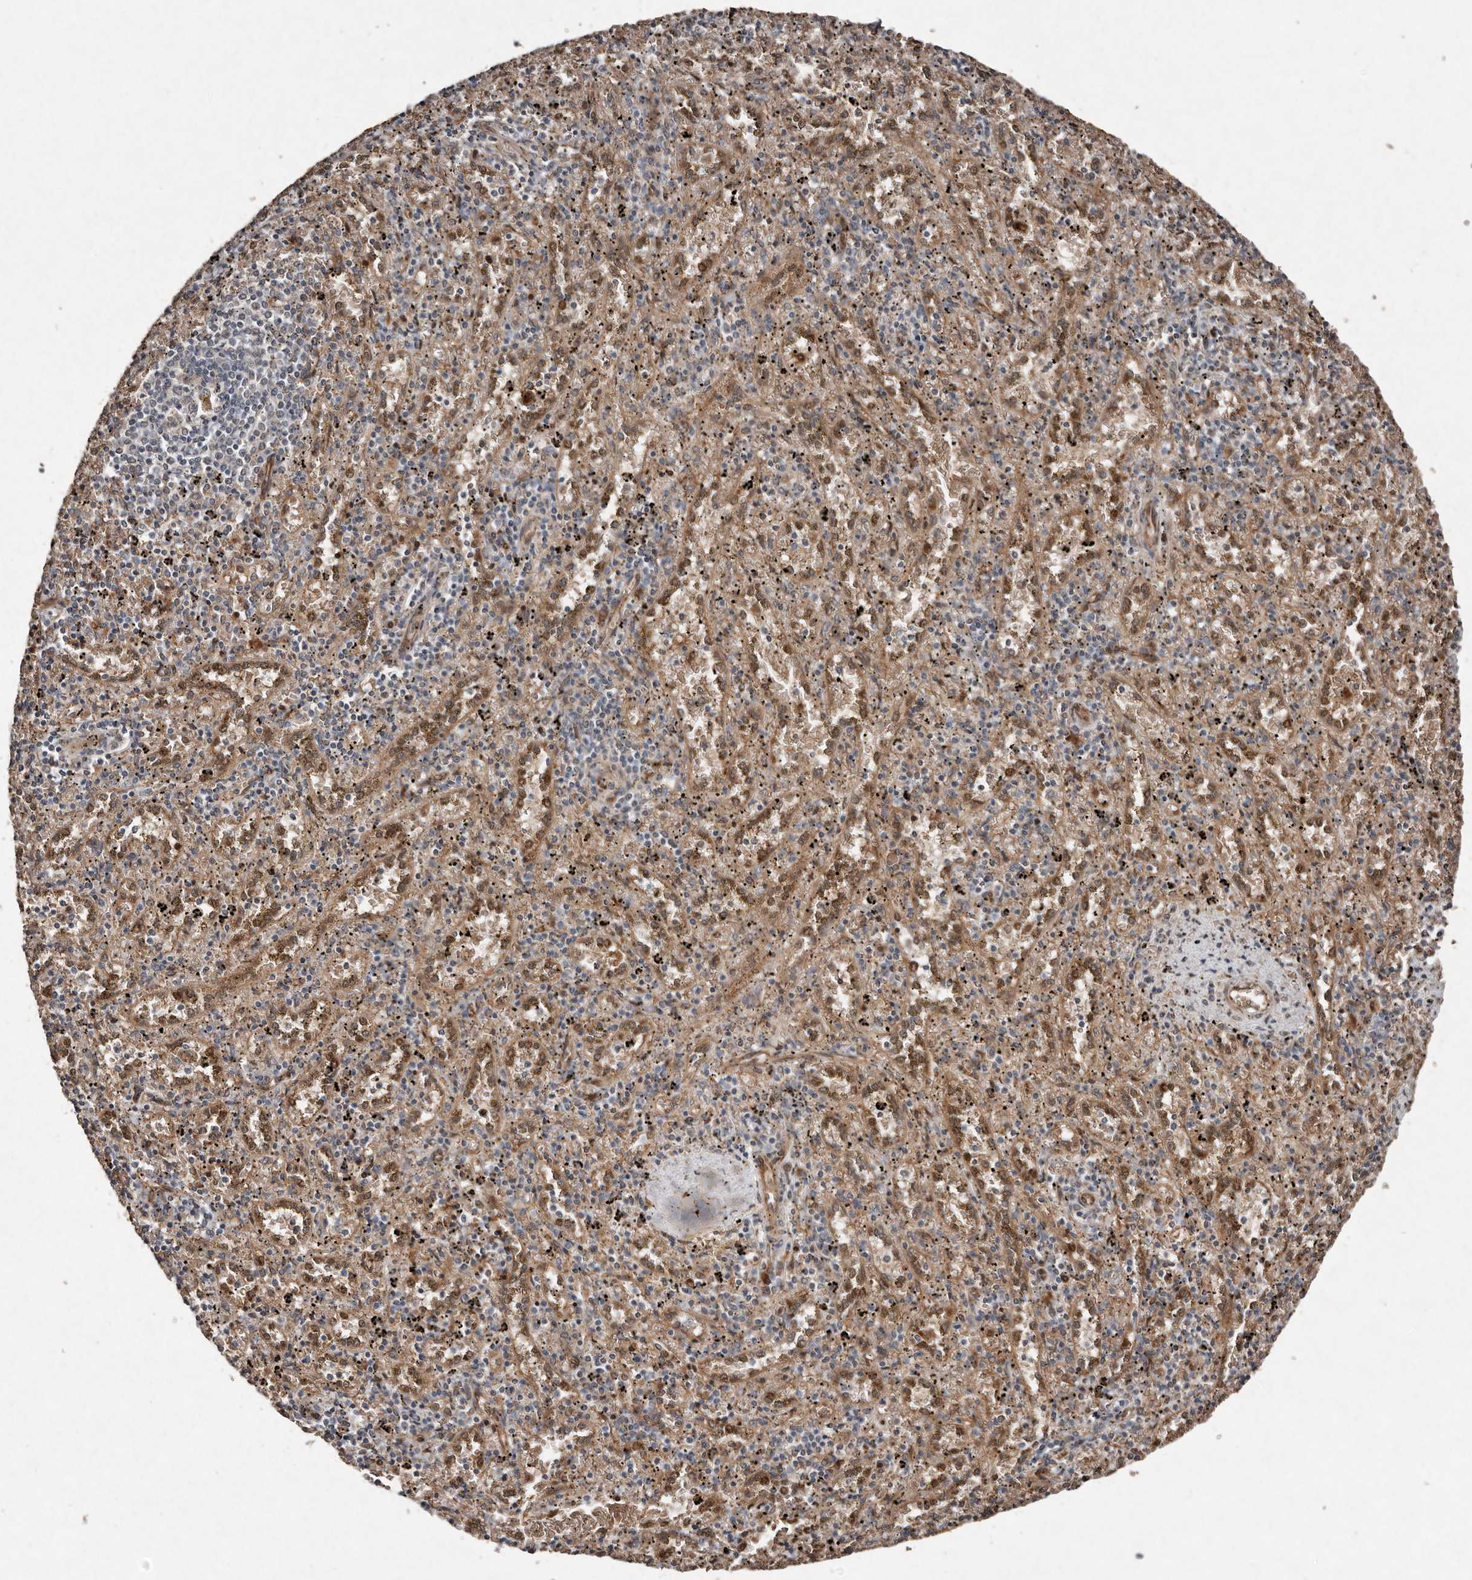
{"staining": {"intensity": "moderate", "quantity": "<25%", "location": "cytoplasmic/membranous"}, "tissue": "spleen", "cell_type": "Cells in red pulp", "image_type": "normal", "snomed": [{"axis": "morphology", "description": "Normal tissue, NOS"}, {"axis": "topography", "description": "Spleen"}], "caption": "An IHC image of benign tissue is shown. Protein staining in brown highlights moderate cytoplasmic/membranous positivity in spleen within cells in red pulp. (IHC, brightfield microscopy, high magnification).", "gene": "DIP2C", "patient": {"sex": "male", "age": 11}}